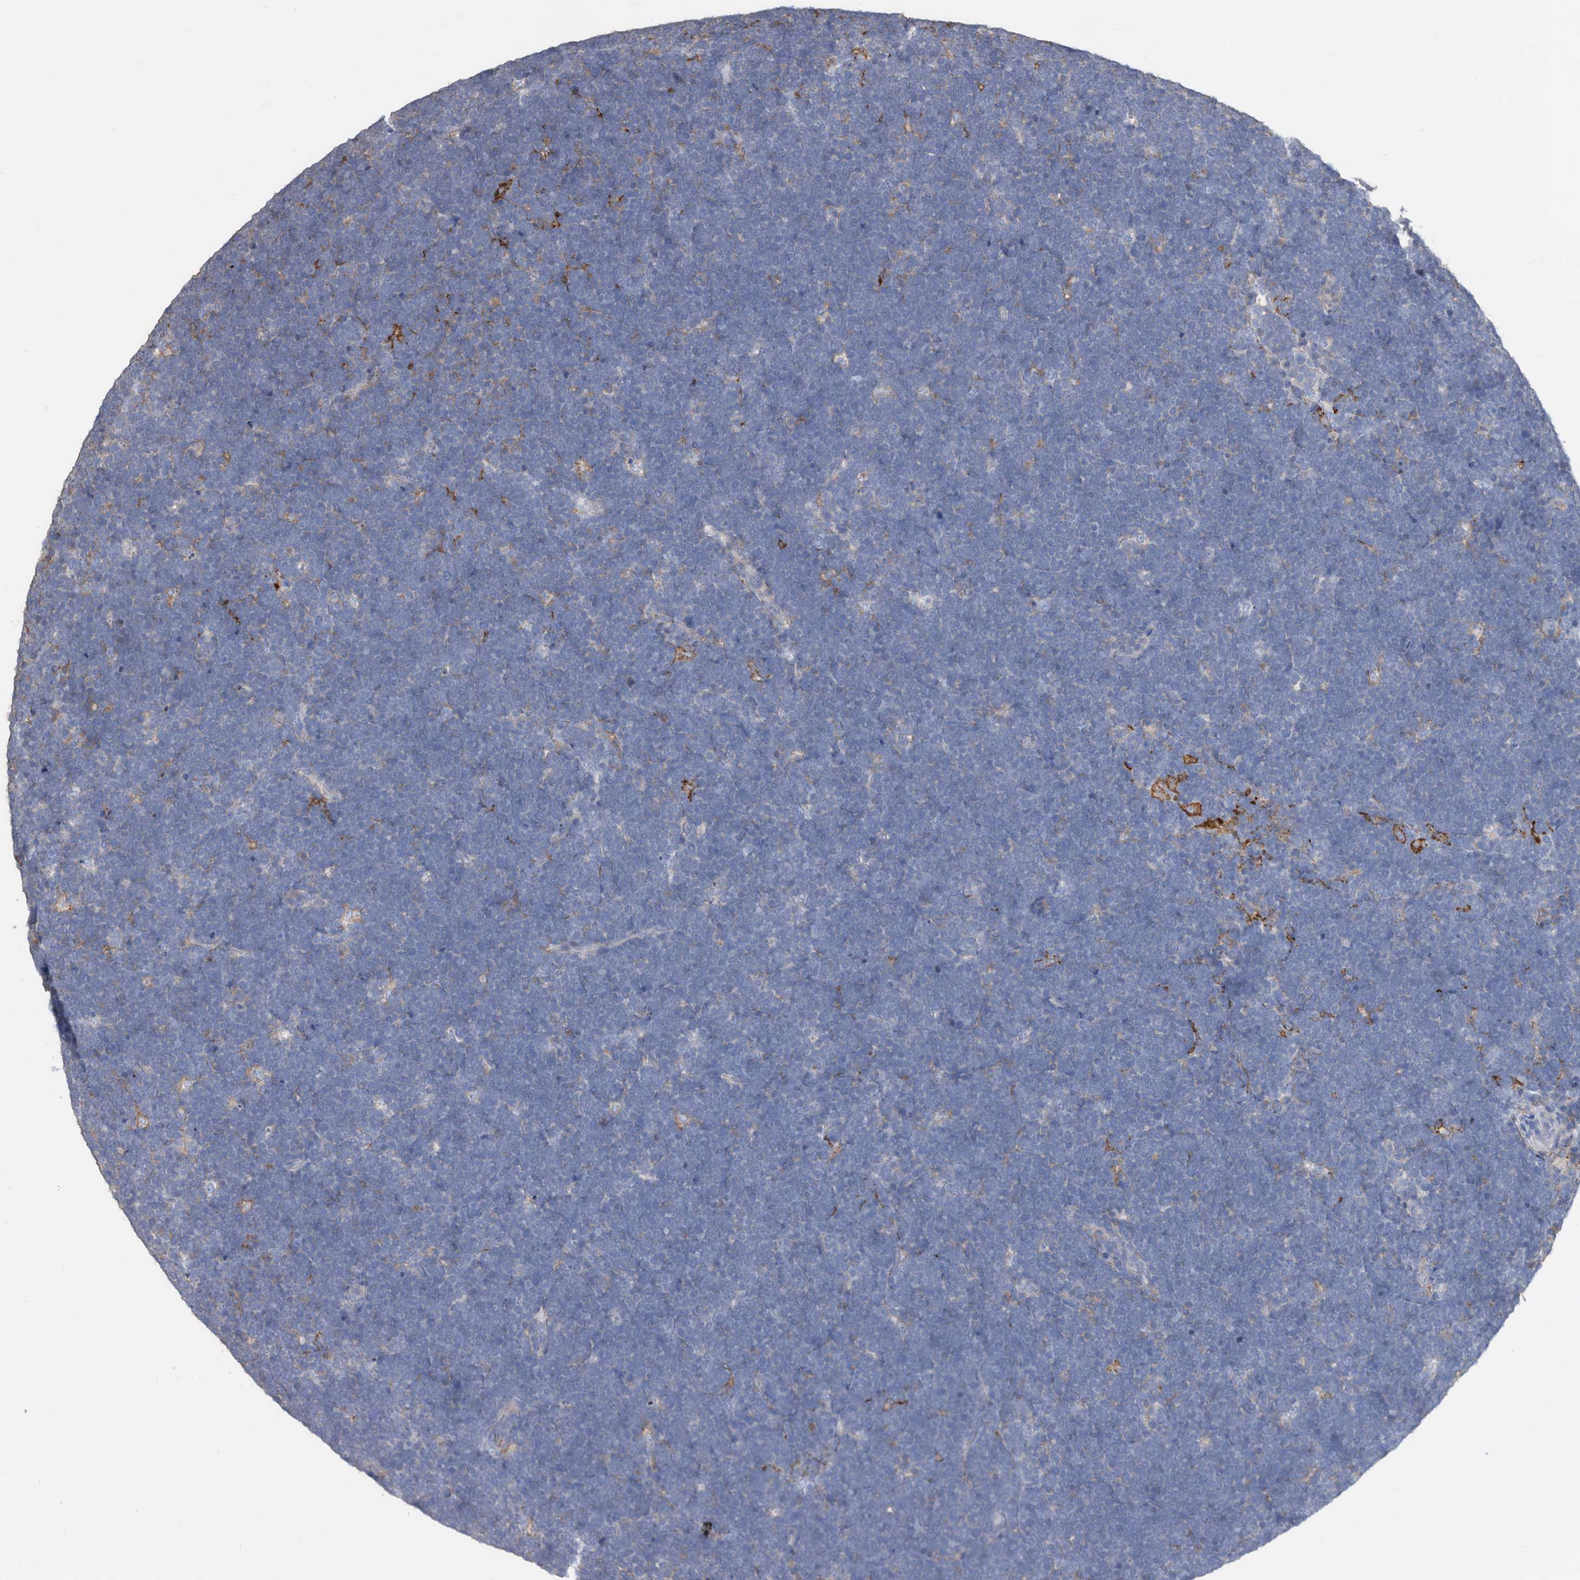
{"staining": {"intensity": "negative", "quantity": "none", "location": "none"}, "tissue": "lymphoma", "cell_type": "Tumor cells", "image_type": "cancer", "snomed": [{"axis": "morphology", "description": "Malignant lymphoma, non-Hodgkin's type, High grade"}, {"axis": "topography", "description": "Lymph node"}], "caption": "Lymphoma was stained to show a protein in brown. There is no significant positivity in tumor cells.", "gene": "MS4A4A", "patient": {"sex": "male", "age": 13}}